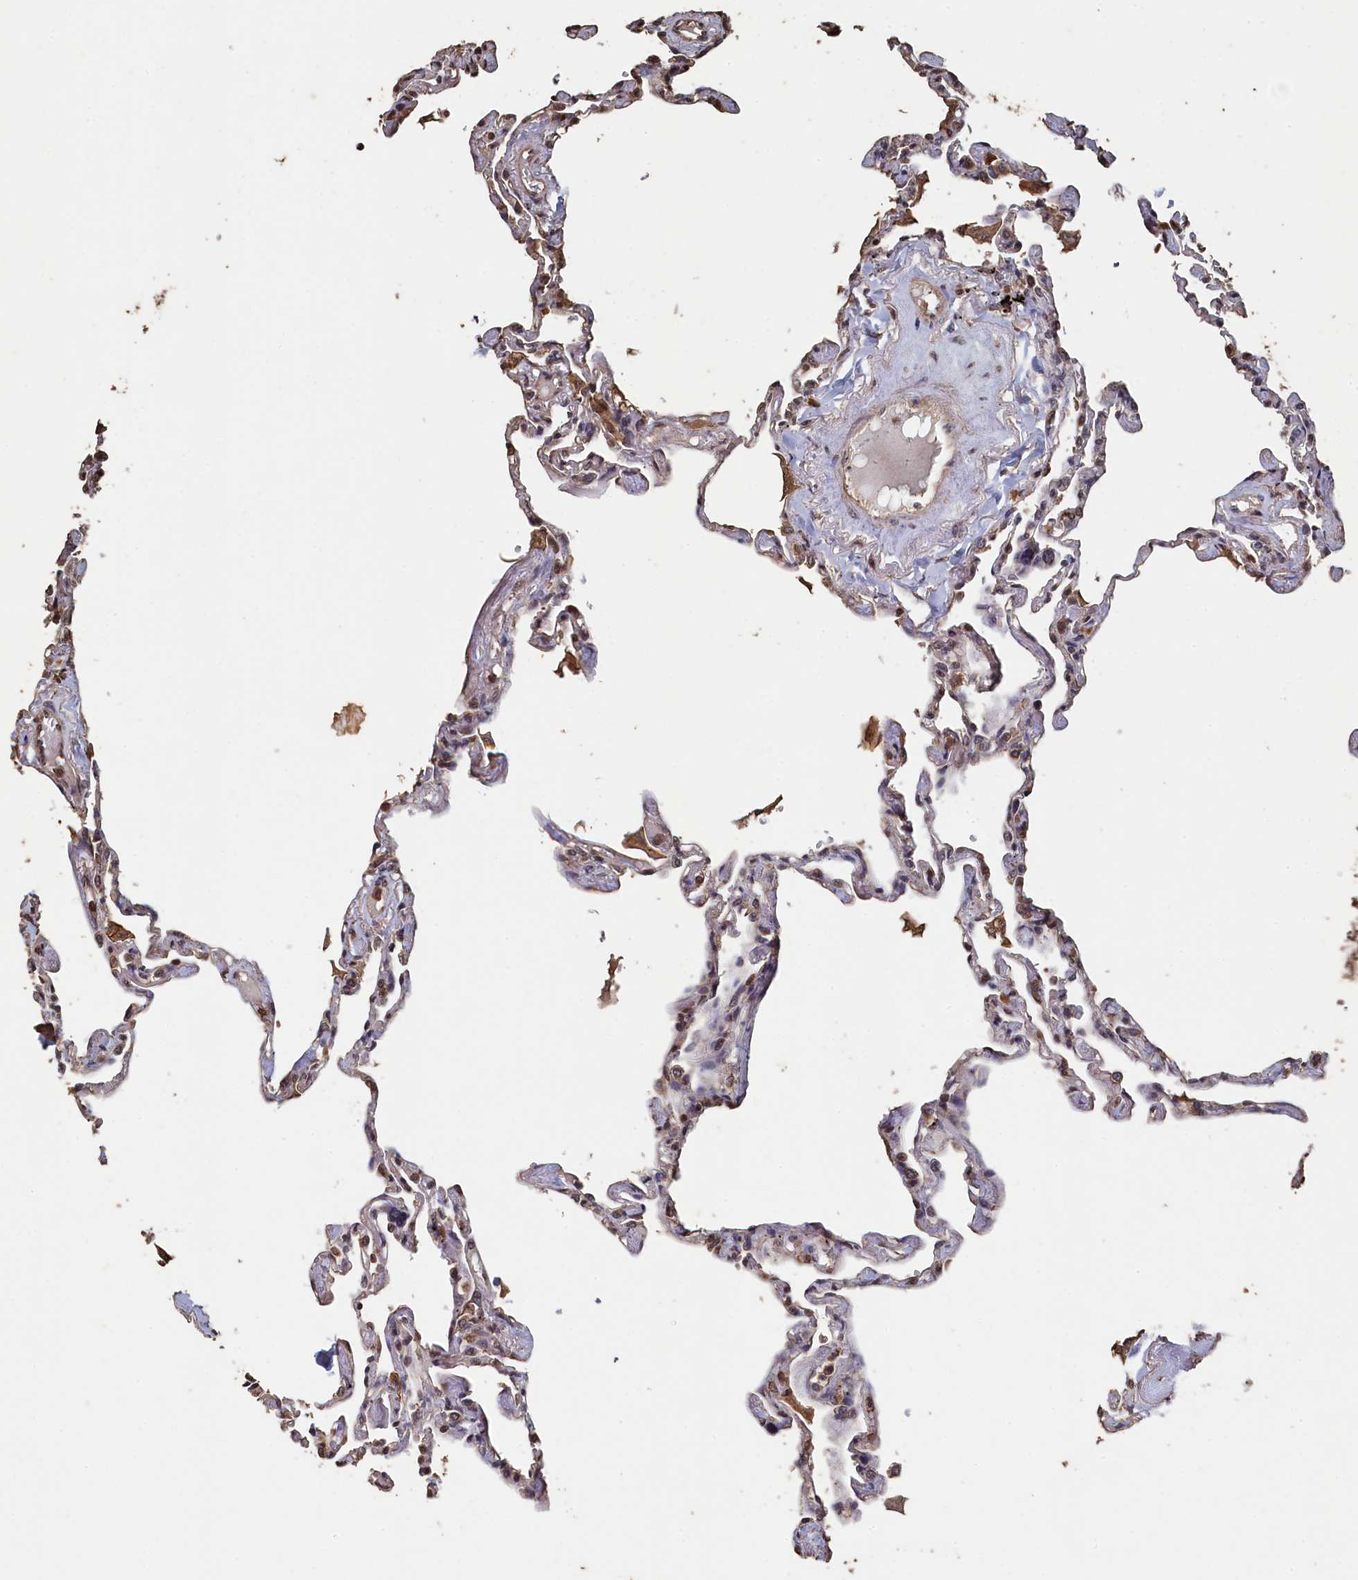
{"staining": {"intensity": "moderate", "quantity": "<25%", "location": "cytoplasmic/membranous"}, "tissue": "lung", "cell_type": "Alveolar cells", "image_type": "normal", "snomed": [{"axis": "morphology", "description": "Normal tissue, NOS"}, {"axis": "topography", "description": "Lung"}], "caption": "The photomicrograph exhibits a brown stain indicating the presence of a protein in the cytoplasmic/membranous of alveolar cells in lung. The staining is performed using DAB brown chromogen to label protein expression. The nuclei are counter-stained blue using hematoxylin.", "gene": "PIGN", "patient": {"sex": "female", "age": 67}}